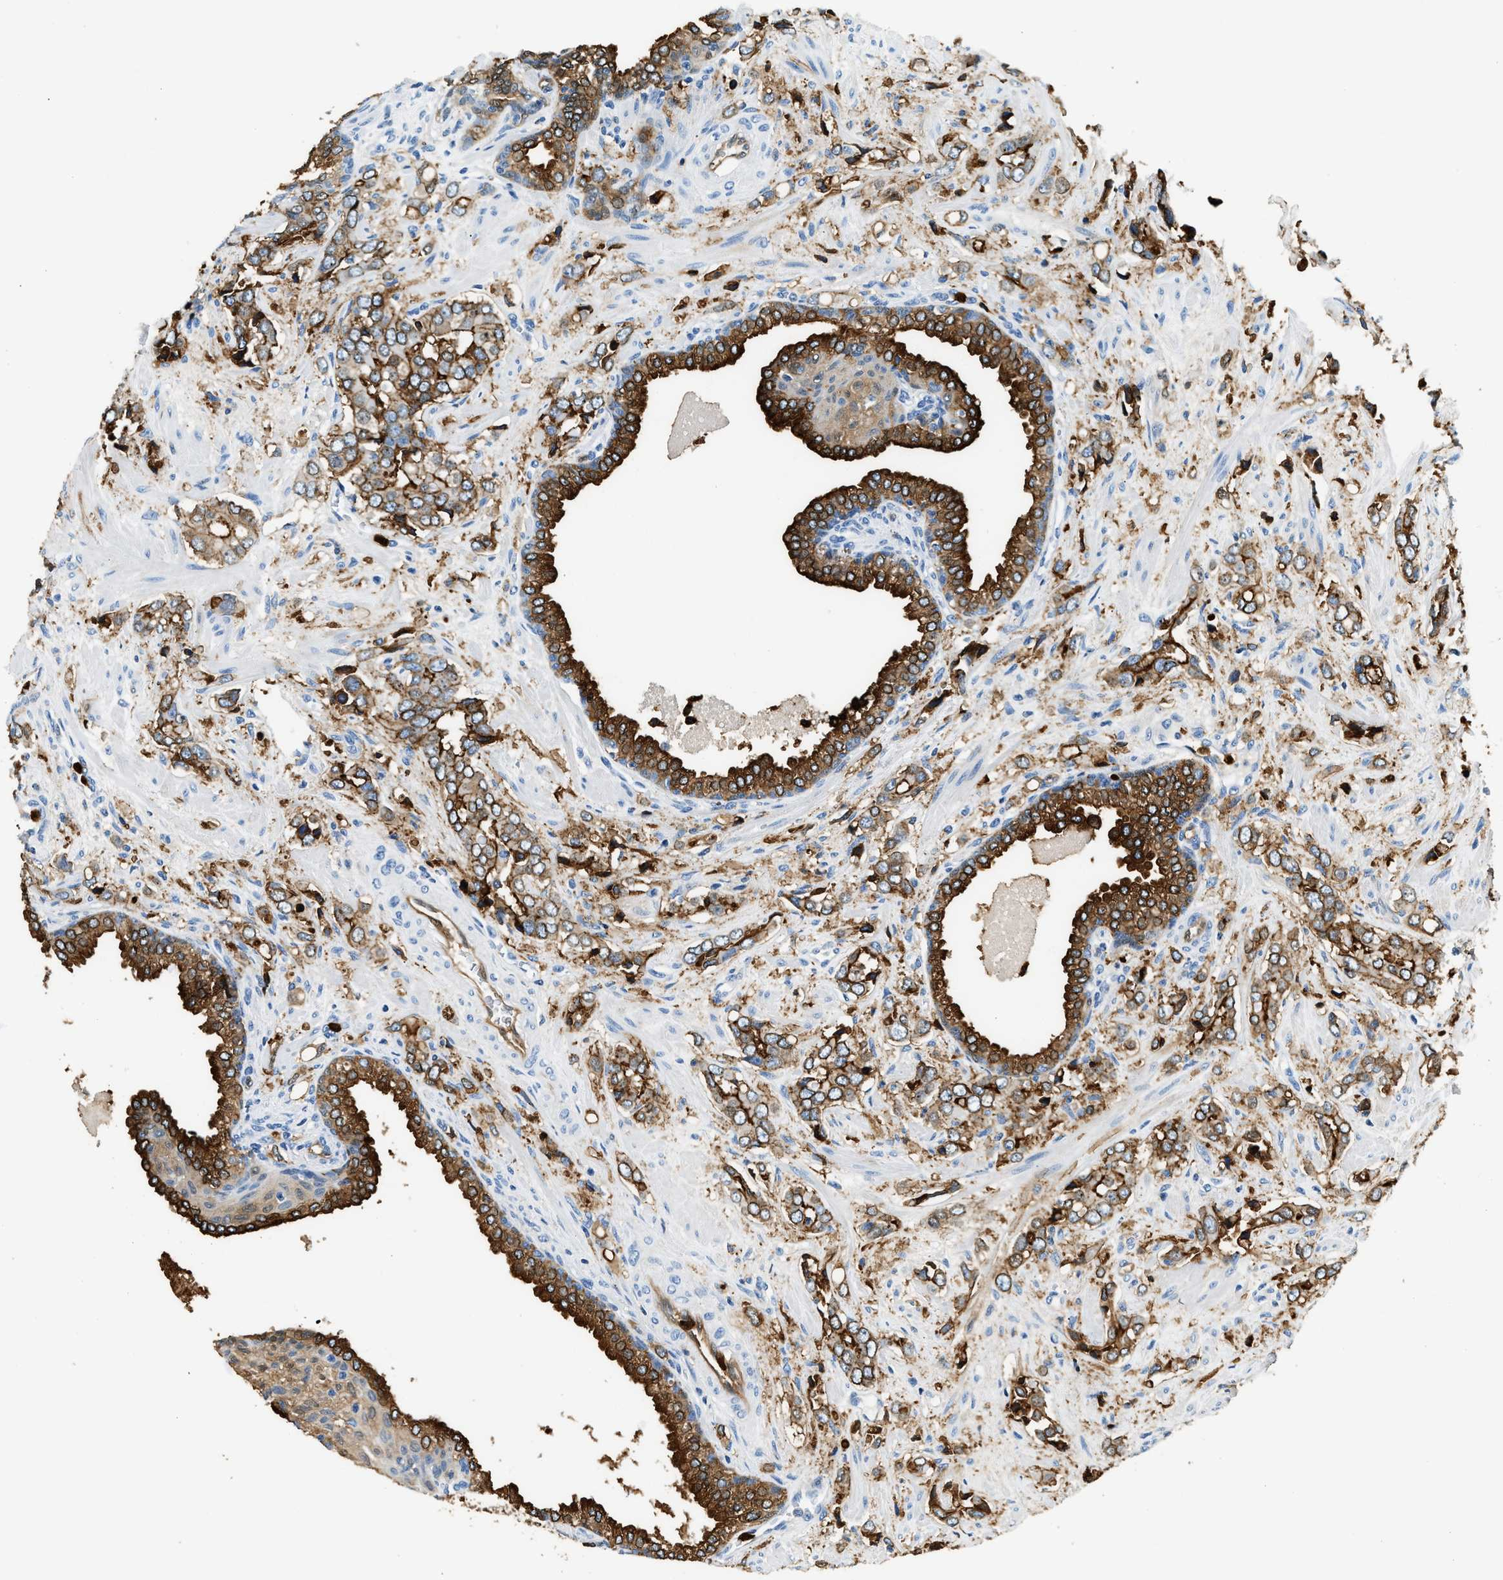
{"staining": {"intensity": "moderate", "quantity": ">75%", "location": "cytoplasmic/membranous"}, "tissue": "prostate cancer", "cell_type": "Tumor cells", "image_type": "cancer", "snomed": [{"axis": "morphology", "description": "Adenocarcinoma, High grade"}, {"axis": "topography", "description": "Prostate"}], "caption": "High-power microscopy captured an immunohistochemistry (IHC) histopathology image of prostate cancer (adenocarcinoma (high-grade)), revealing moderate cytoplasmic/membranous expression in approximately >75% of tumor cells.", "gene": "ANXA3", "patient": {"sex": "male", "age": 52}}